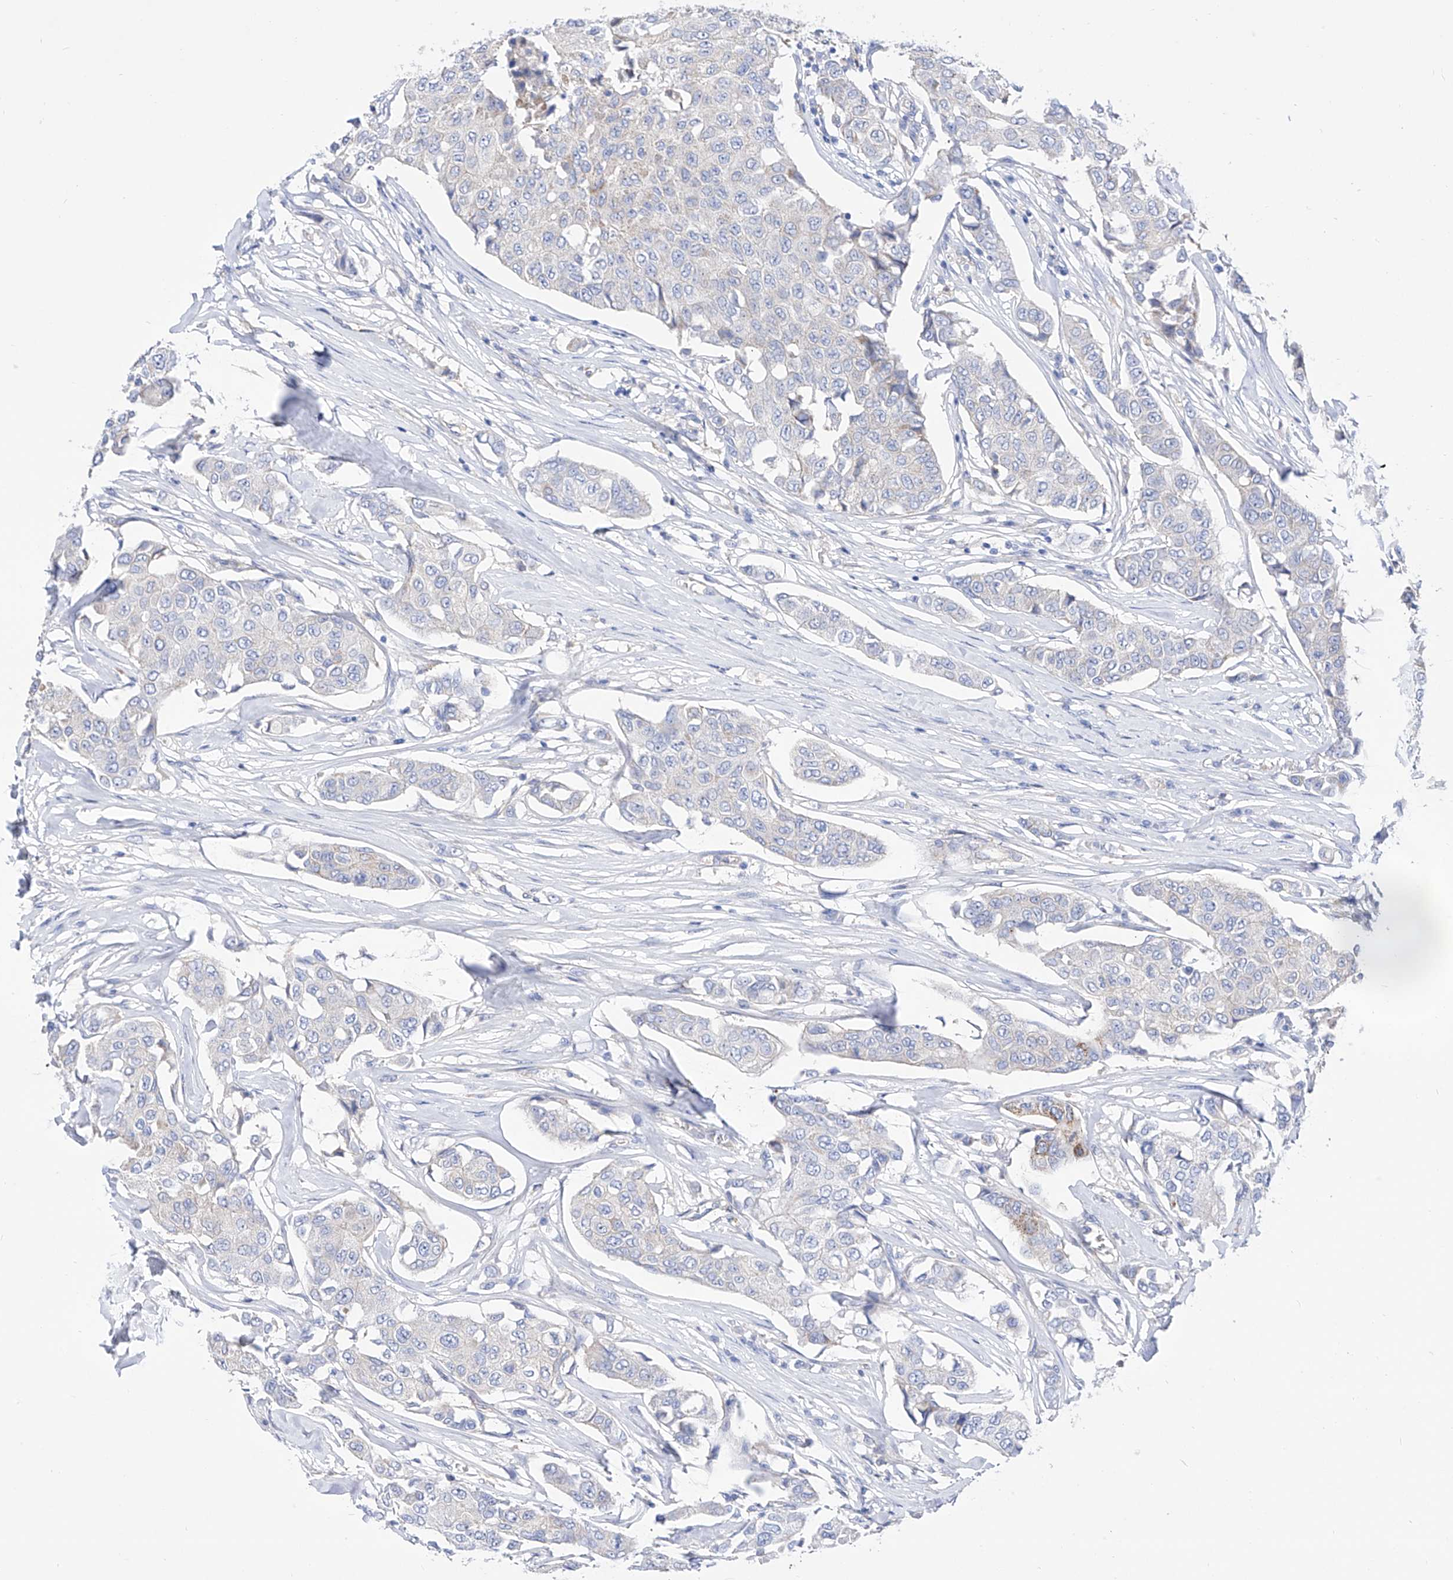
{"staining": {"intensity": "negative", "quantity": "none", "location": "none"}, "tissue": "breast cancer", "cell_type": "Tumor cells", "image_type": "cancer", "snomed": [{"axis": "morphology", "description": "Duct carcinoma"}, {"axis": "topography", "description": "Breast"}], "caption": "IHC photomicrograph of neoplastic tissue: human breast cancer stained with DAB (3,3'-diaminobenzidine) demonstrates no significant protein positivity in tumor cells.", "gene": "ZNF653", "patient": {"sex": "female", "age": 80}}